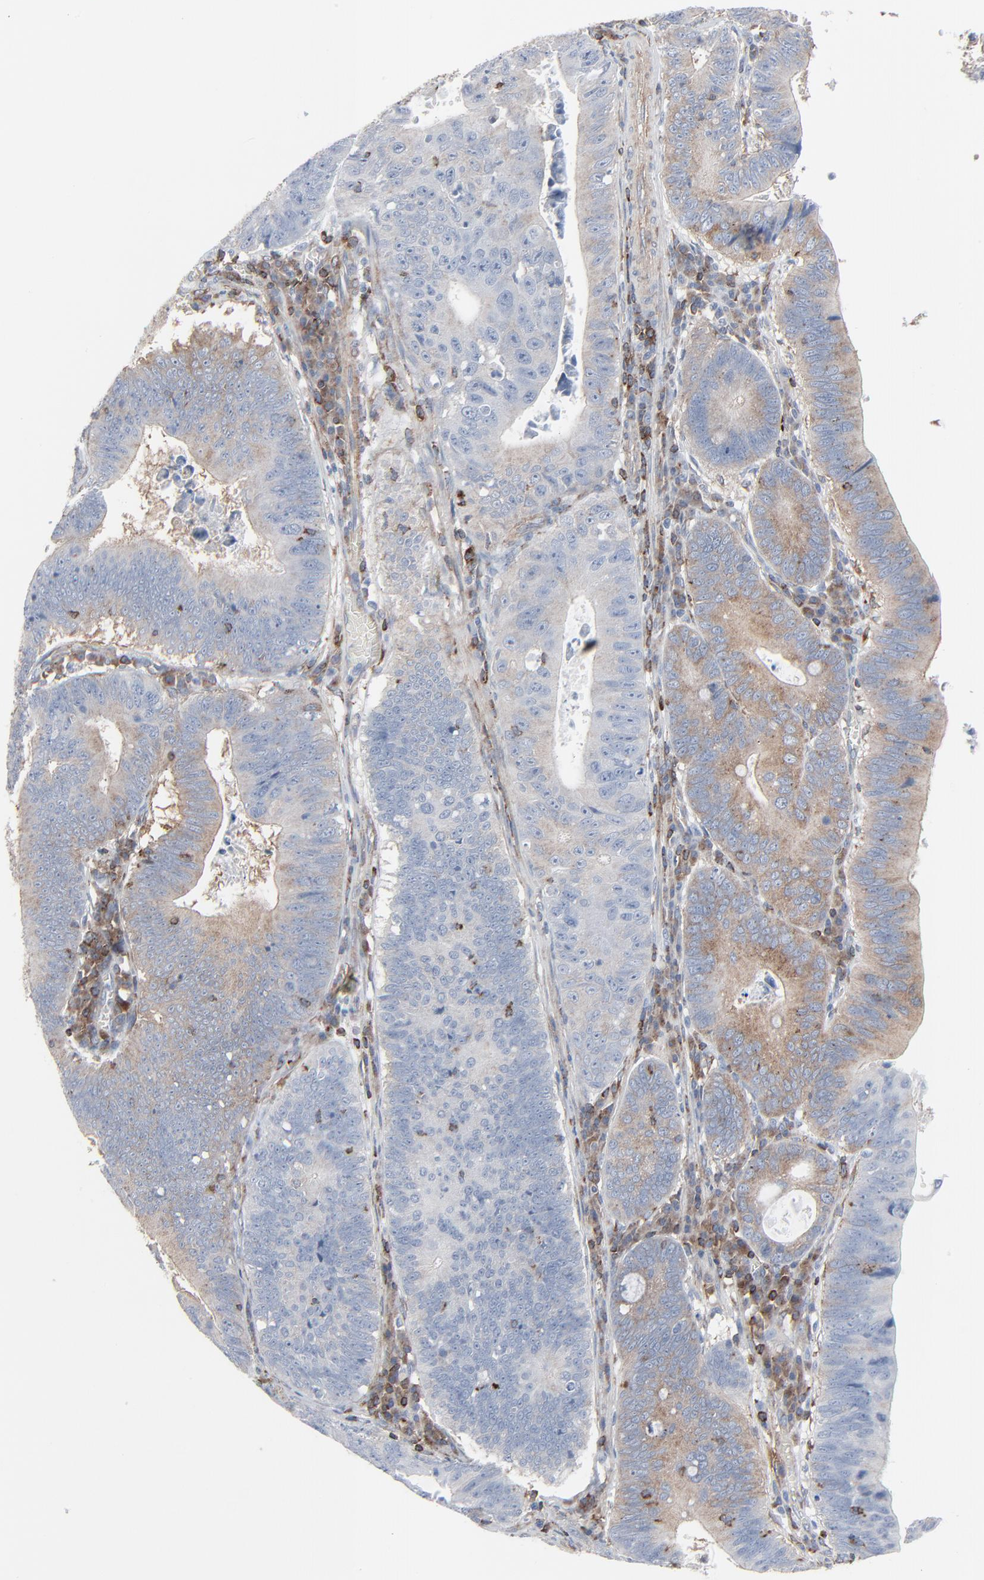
{"staining": {"intensity": "moderate", "quantity": "25%-75%", "location": "cytoplasmic/membranous"}, "tissue": "stomach cancer", "cell_type": "Tumor cells", "image_type": "cancer", "snomed": [{"axis": "morphology", "description": "Adenocarcinoma, NOS"}, {"axis": "topography", "description": "Stomach"}], "caption": "This is a photomicrograph of immunohistochemistry staining of stomach cancer (adenocarcinoma), which shows moderate expression in the cytoplasmic/membranous of tumor cells.", "gene": "OPTN", "patient": {"sex": "male", "age": 59}}